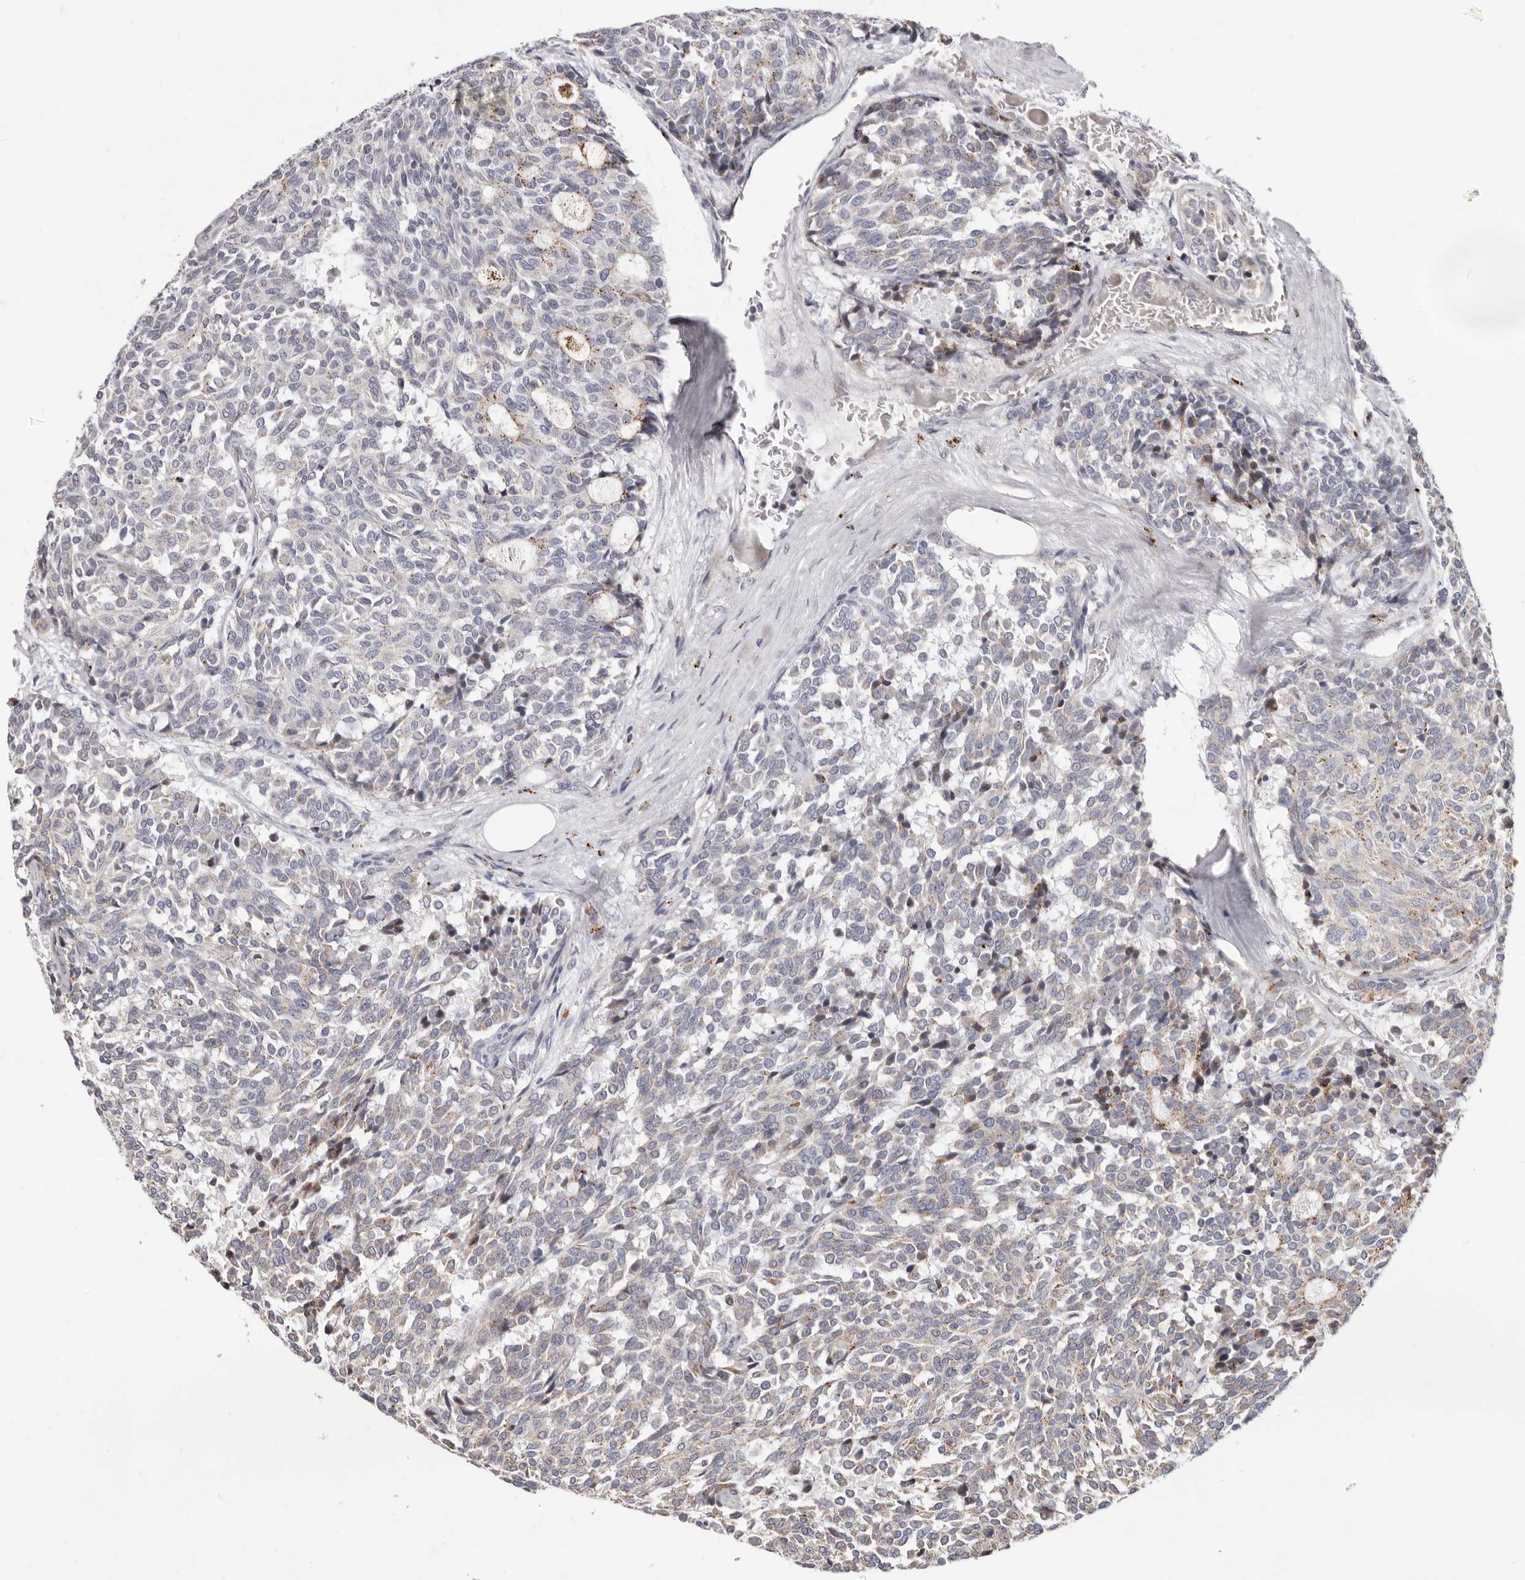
{"staining": {"intensity": "weak", "quantity": "<25%", "location": "cytoplasmic/membranous"}, "tissue": "carcinoid", "cell_type": "Tumor cells", "image_type": "cancer", "snomed": [{"axis": "morphology", "description": "Carcinoid, malignant, NOS"}, {"axis": "topography", "description": "Pancreas"}], "caption": "A histopathology image of human malignant carcinoid is negative for staining in tumor cells.", "gene": "TOR3A", "patient": {"sex": "female", "age": 54}}